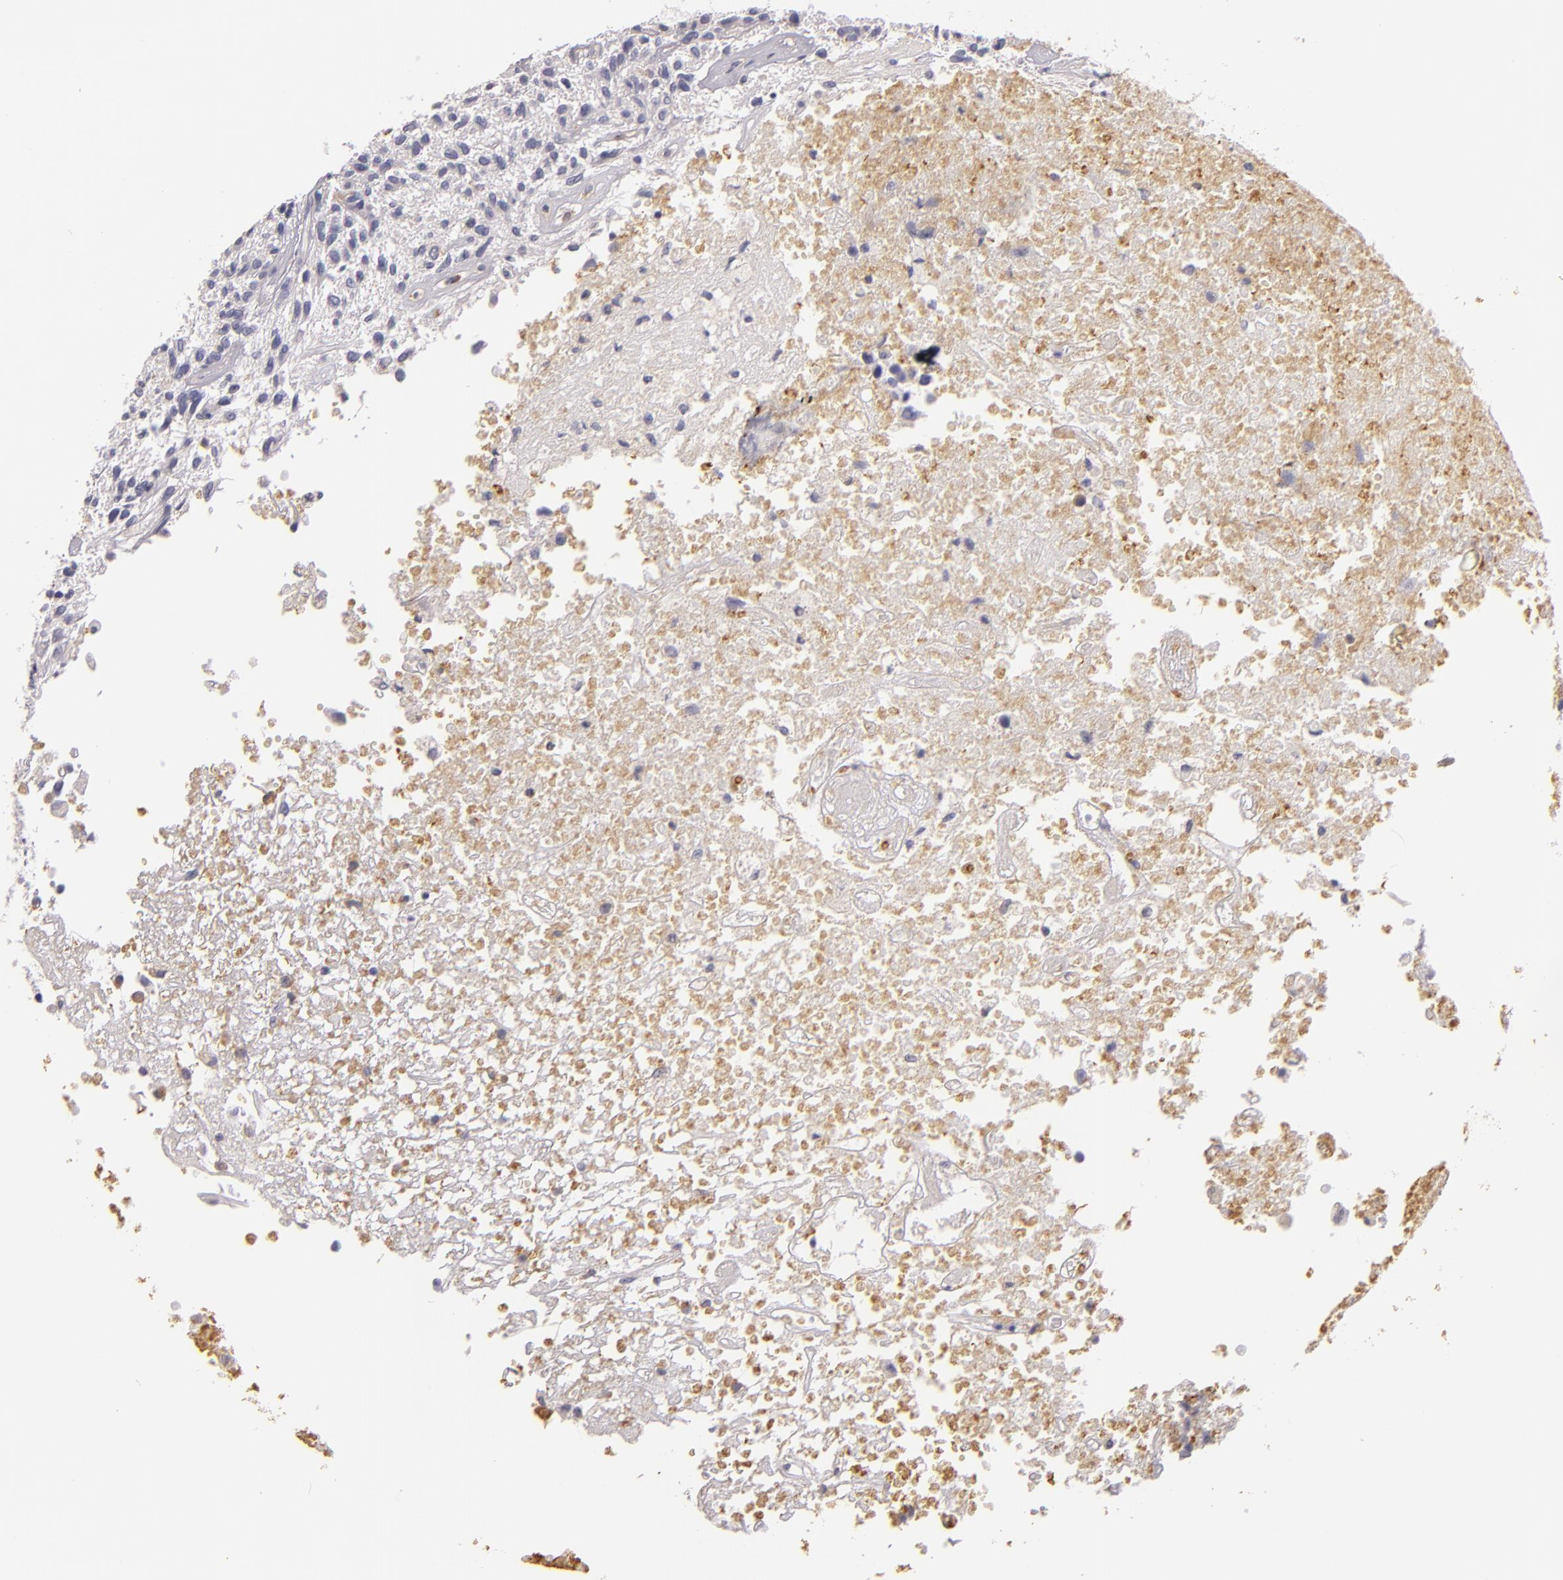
{"staining": {"intensity": "negative", "quantity": "none", "location": "none"}, "tissue": "glioma", "cell_type": "Tumor cells", "image_type": "cancer", "snomed": [{"axis": "morphology", "description": "Glioma, malignant, High grade"}, {"axis": "topography", "description": "Brain"}], "caption": "Immunohistochemistry (IHC) photomicrograph of human glioma stained for a protein (brown), which reveals no expression in tumor cells.", "gene": "TLR8", "patient": {"sex": "male", "age": 77}}